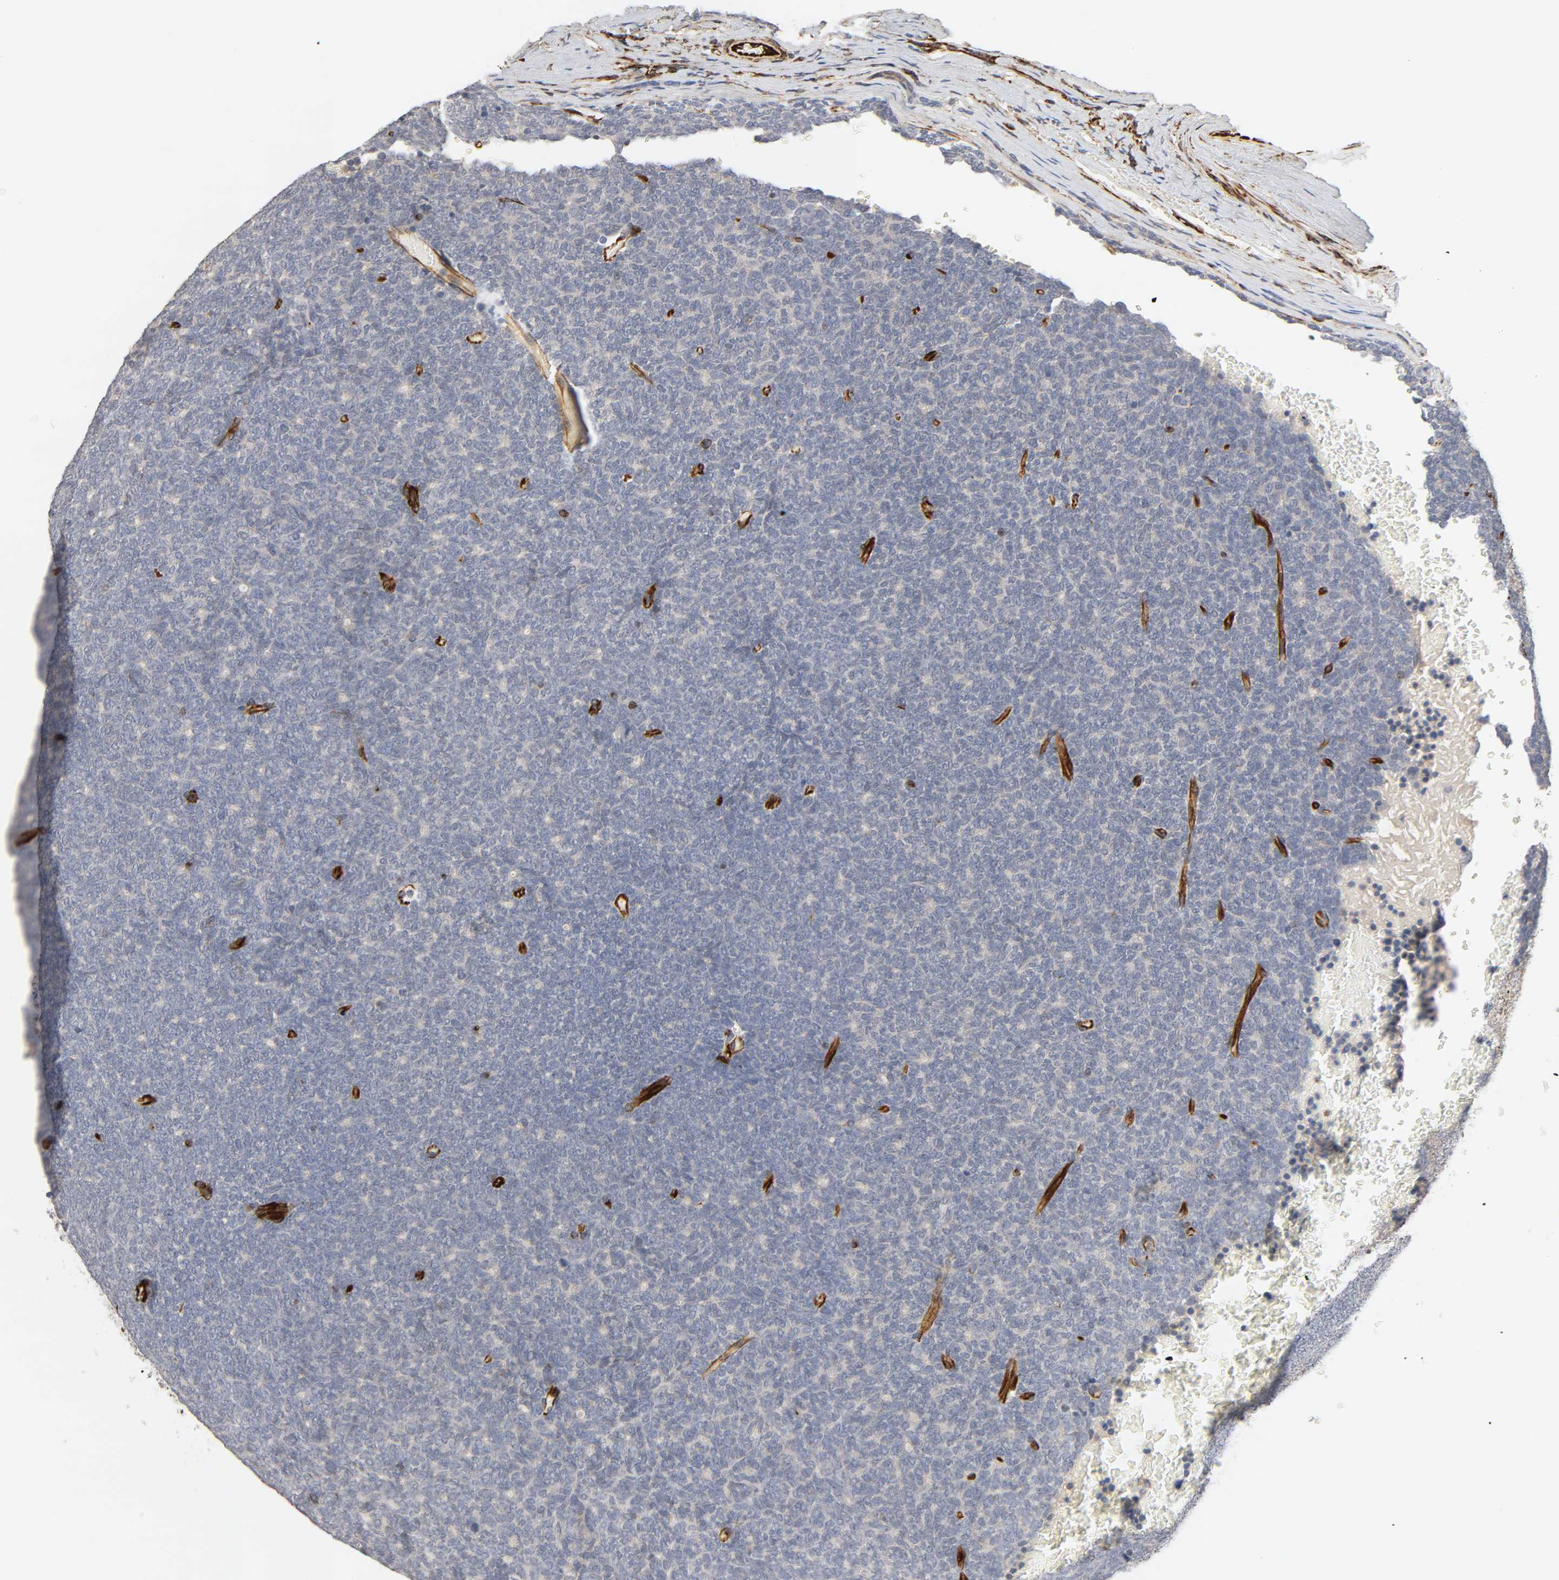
{"staining": {"intensity": "weak", "quantity": "25%-75%", "location": "cytoplasmic/membranous"}, "tissue": "renal cancer", "cell_type": "Tumor cells", "image_type": "cancer", "snomed": [{"axis": "morphology", "description": "Neoplasm, malignant, NOS"}, {"axis": "topography", "description": "Kidney"}], "caption": "Tumor cells demonstrate low levels of weak cytoplasmic/membranous staining in about 25%-75% of cells in renal neoplasm (malignant). The protein is stained brown, and the nuclei are stained in blue (DAB (3,3'-diaminobenzidine) IHC with brightfield microscopy, high magnification).", "gene": "FAM118A", "patient": {"sex": "male", "age": 28}}